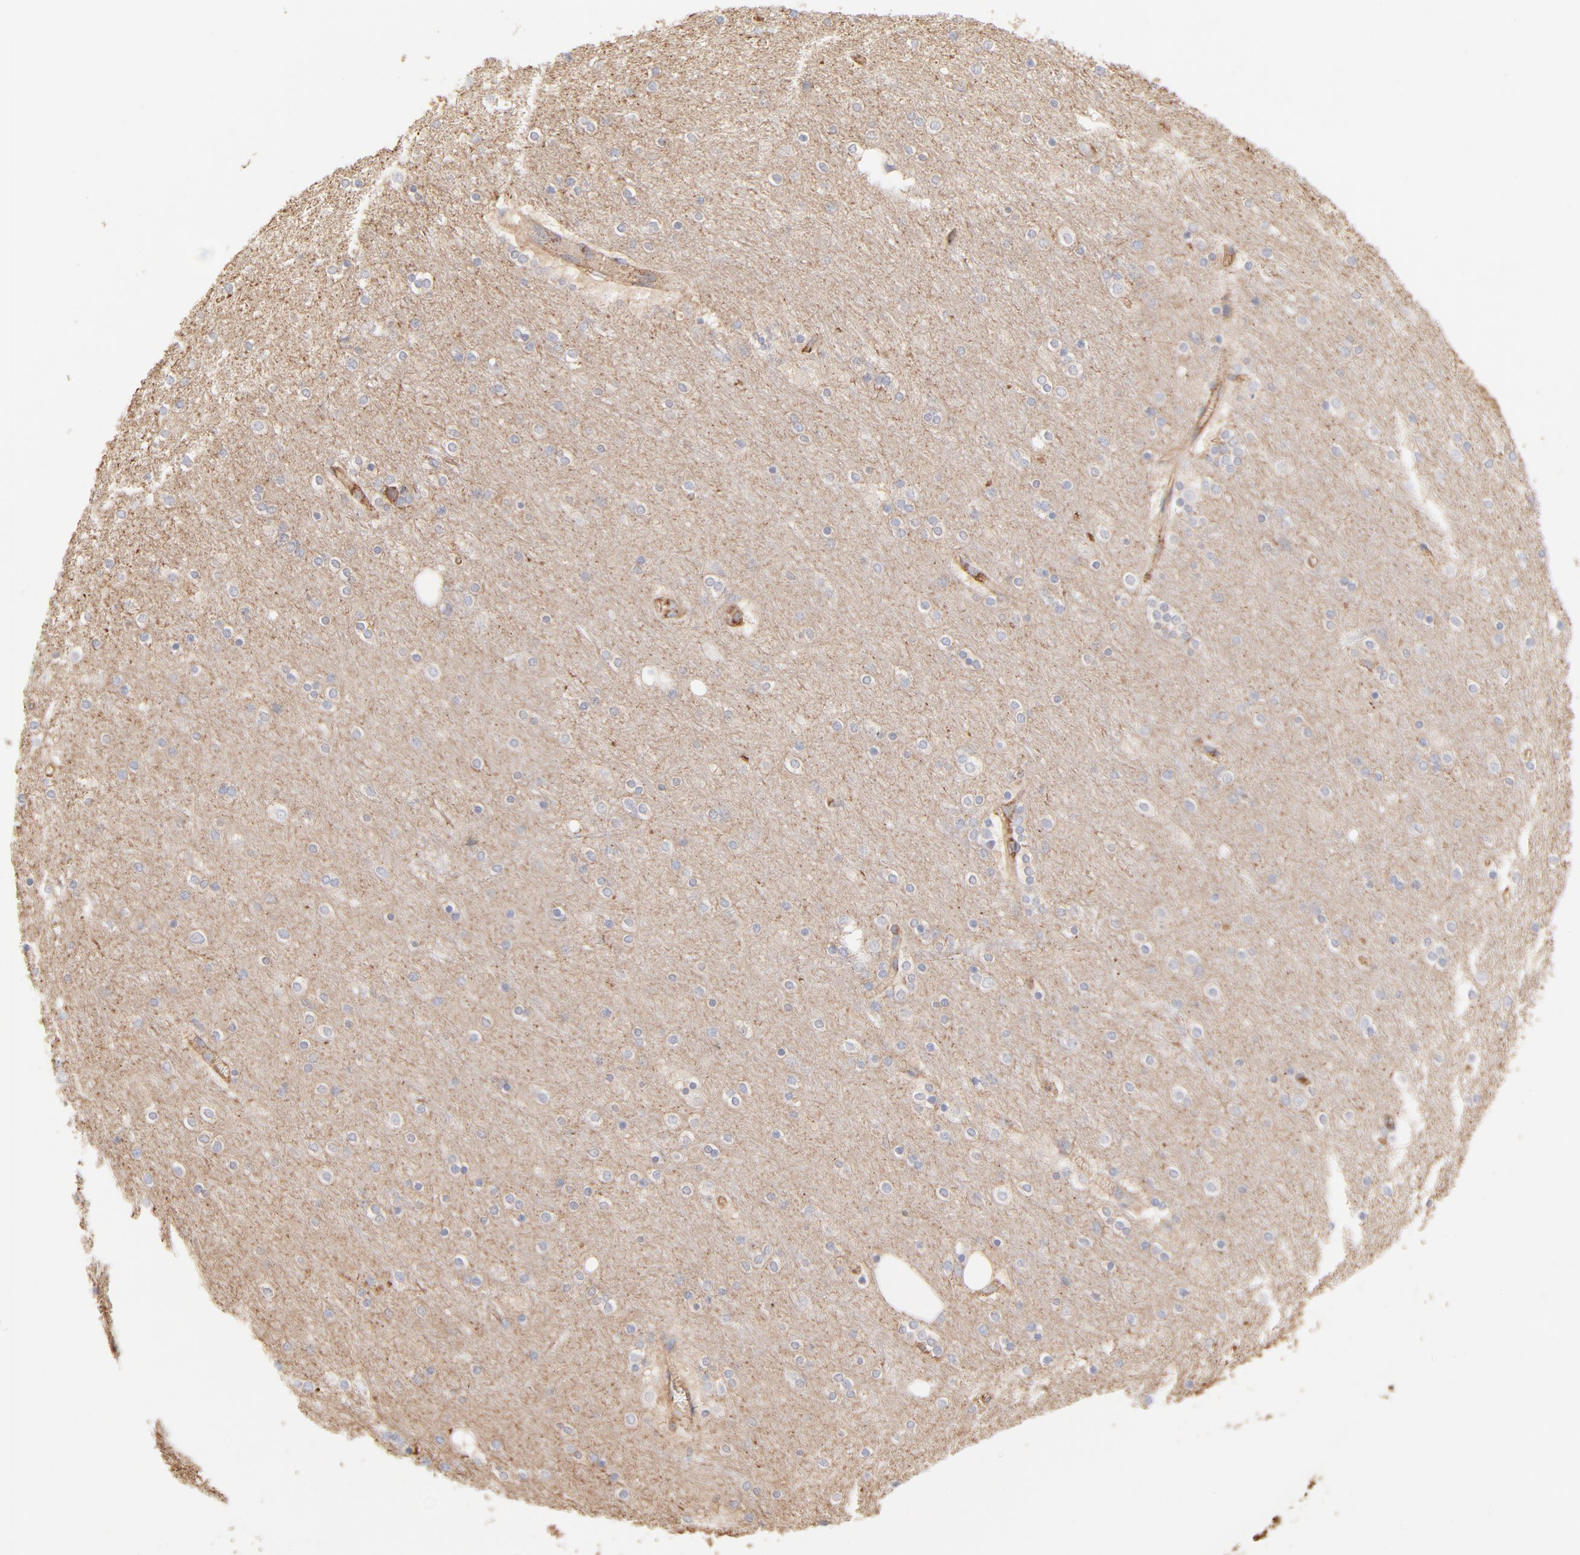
{"staining": {"intensity": "weak", "quantity": ">75%", "location": "cytoplasmic/membranous"}, "tissue": "cerebral cortex", "cell_type": "Endothelial cells", "image_type": "normal", "snomed": [{"axis": "morphology", "description": "Normal tissue, NOS"}, {"axis": "topography", "description": "Cerebral cortex"}], "caption": "Cerebral cortex stained for a protein (brown) reveals weak cytoplasmic/membranous positive staining in about >75% of endothelial cells.", "gene": "CLTB", "patient": {"sex": "female", "age": 54}}